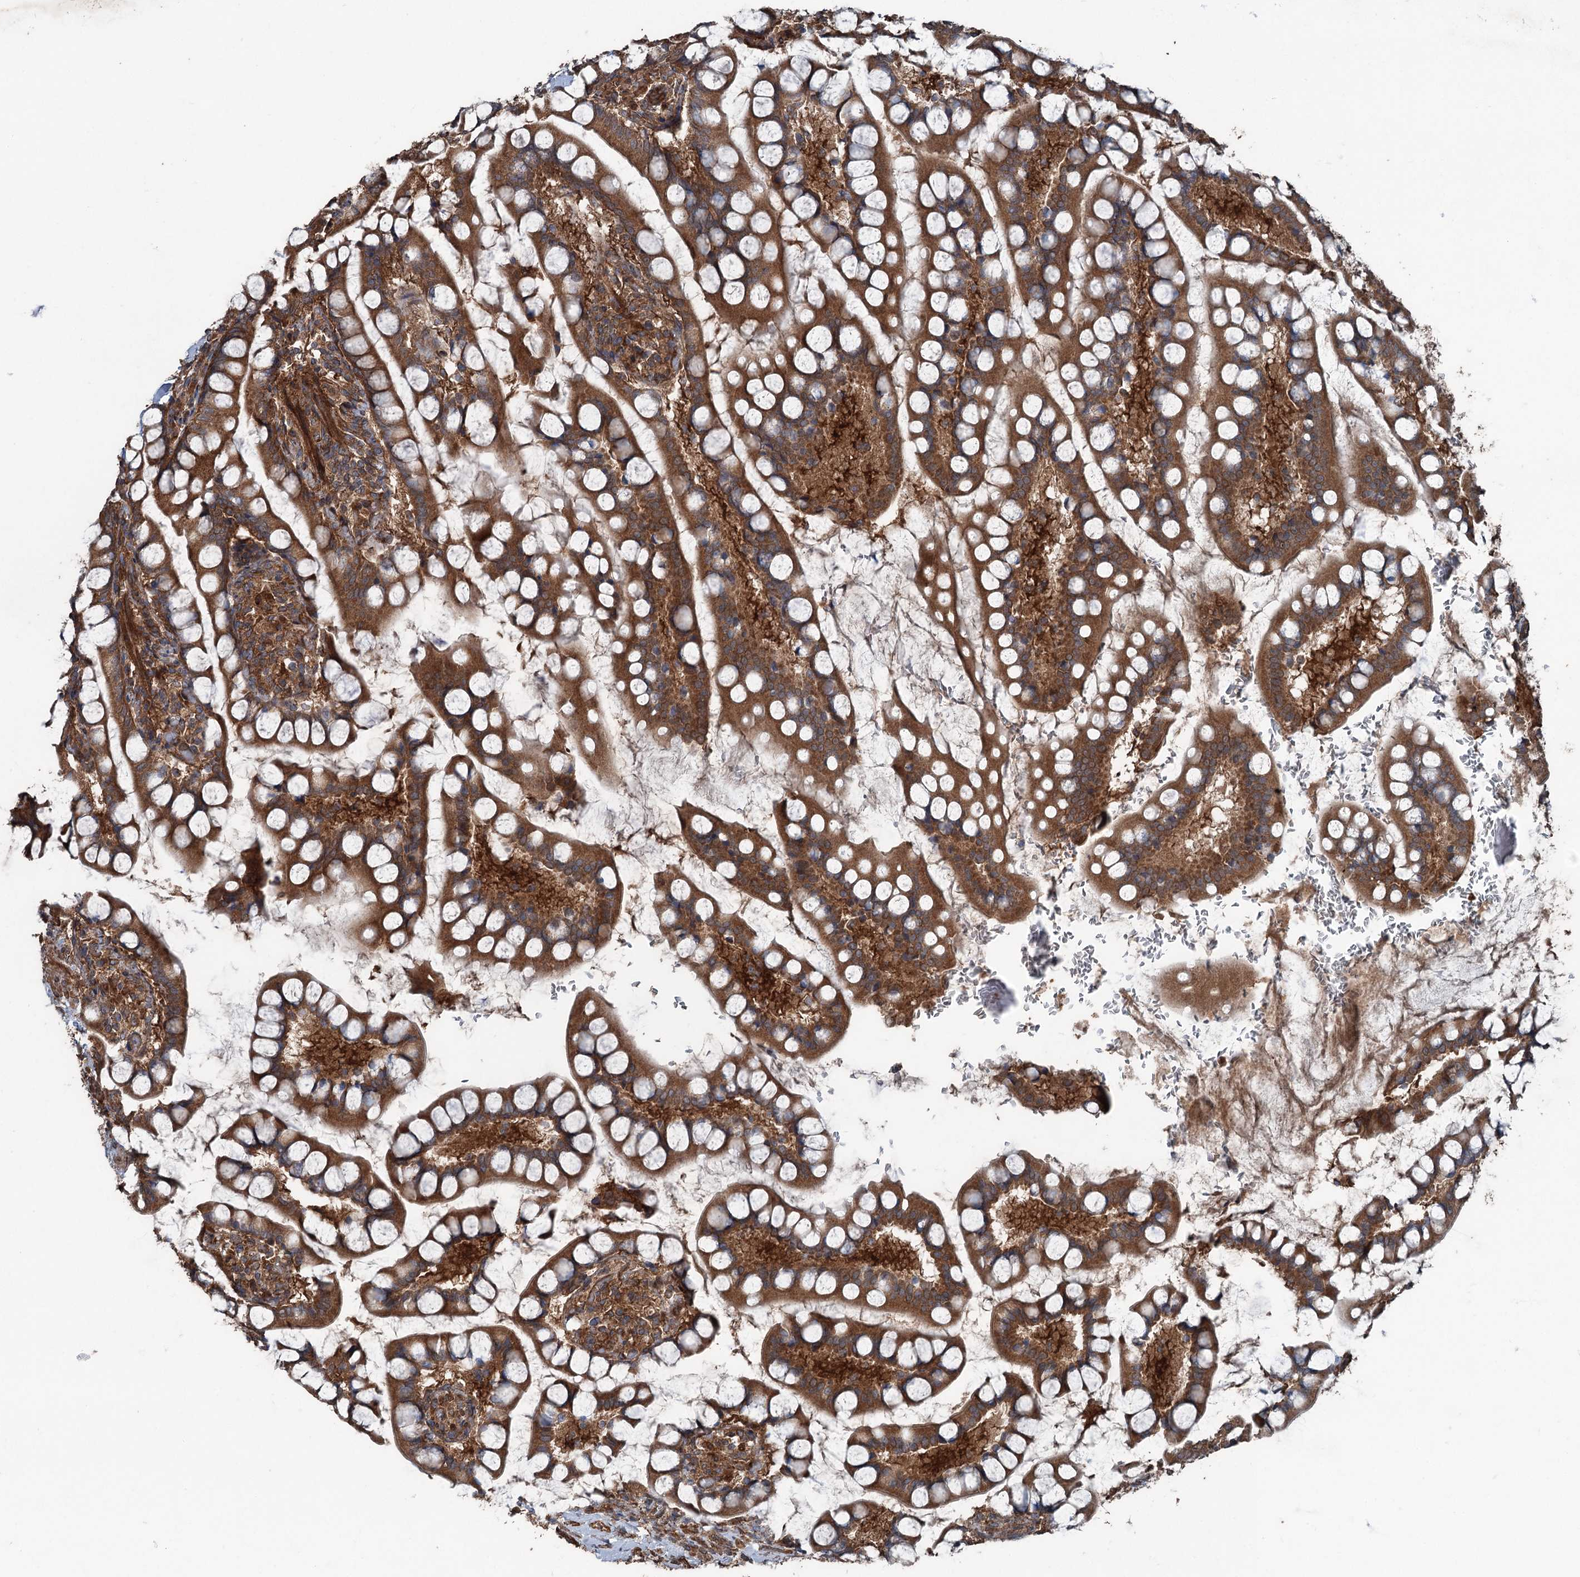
{"staining": {"intensity": "strong", "quantity": ">75%", "location": "cytoplasmic/membranous"}, "tissue": "small intestine", "cell_type": "Glandular cells", "image_type": "normal", "snomed": [{"axis": "morphology", "description": "Normal tissue, NOS"}, {"axis": "topography", "description": "Small intestine"}], "caption": "A brown stain shows strong cytoplasmic/membranous staining of a protein in glandular cells of unremarkable human small intestine. The protein is shown in brown color, while the nuclei are stained blue.", "gene": "RNF214", "patient": {"sex": "male", "age": 52}}